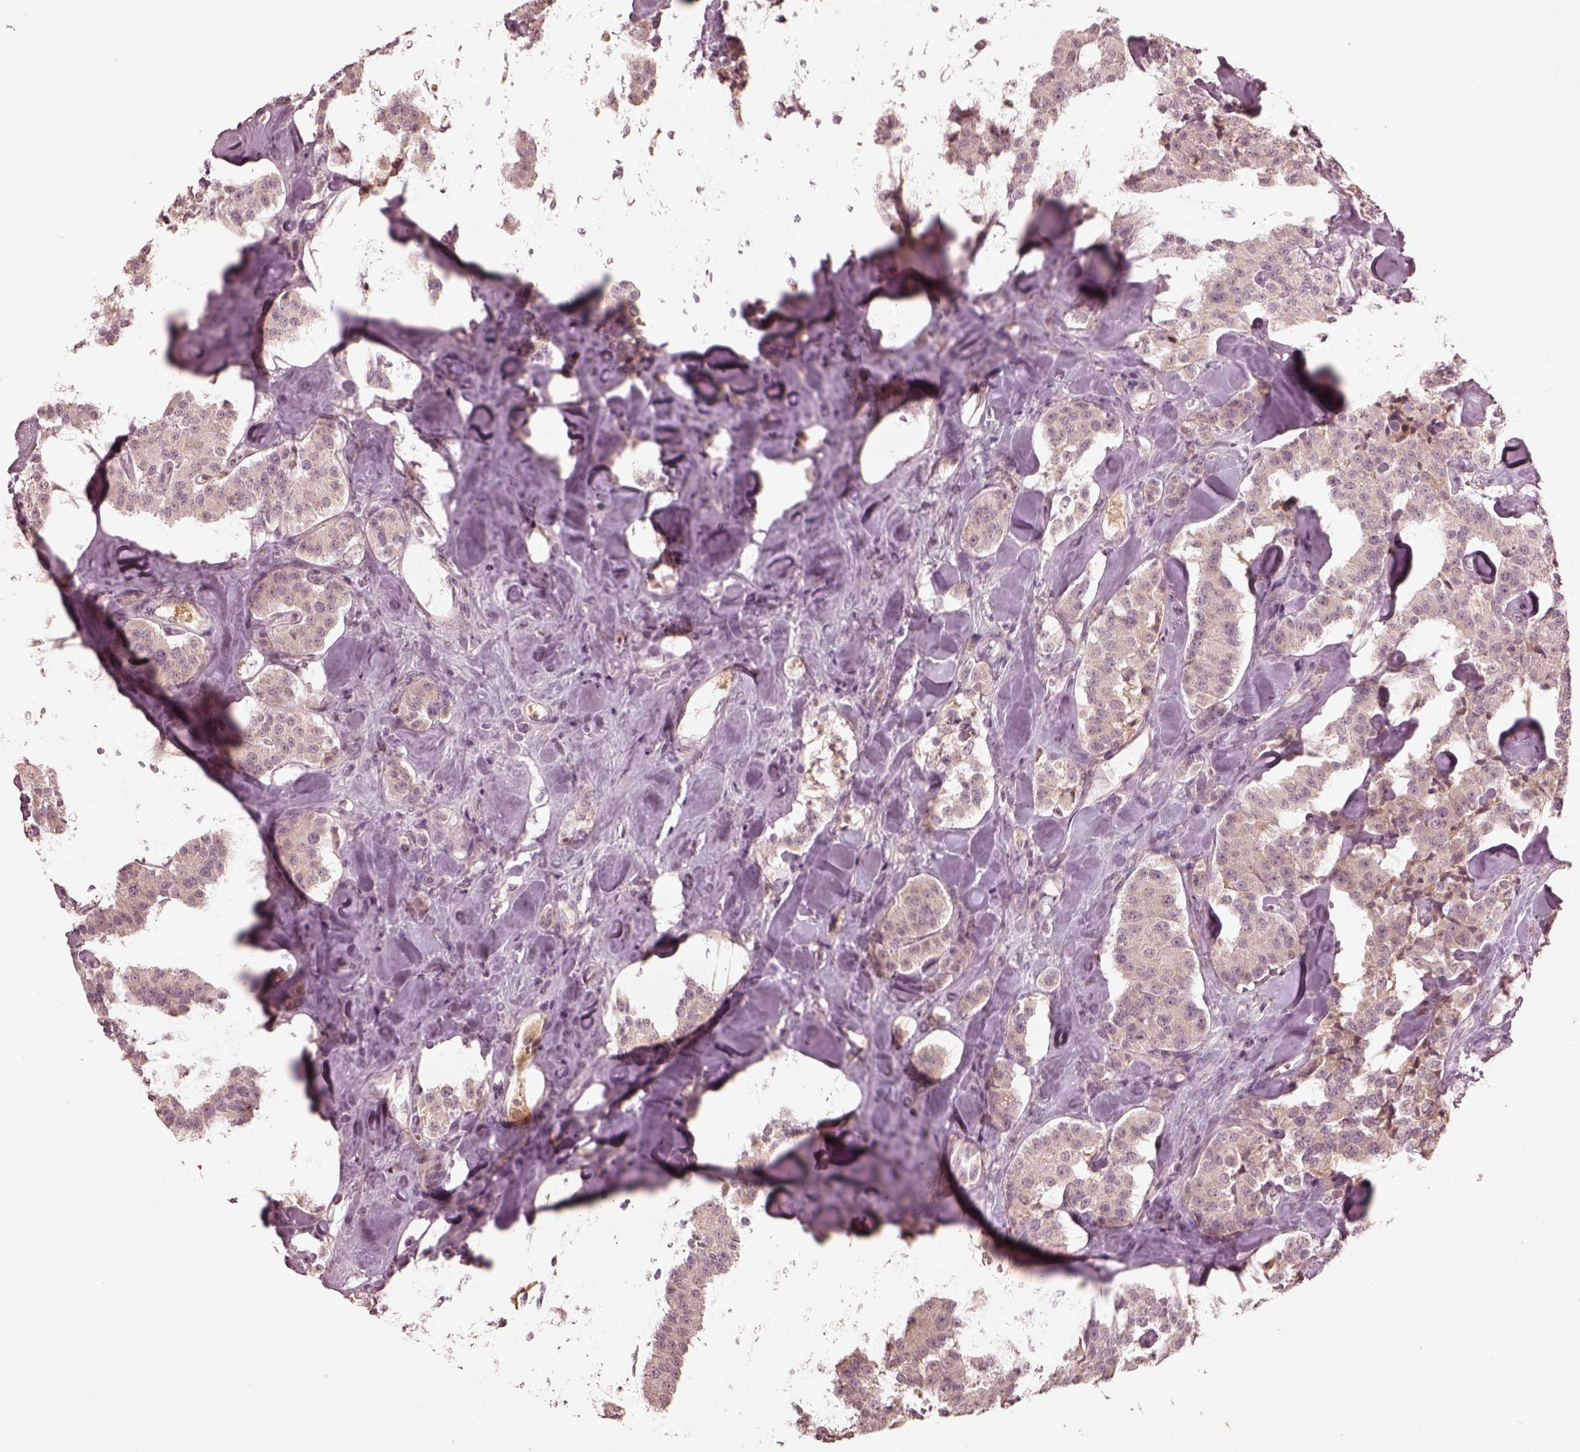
{"staining": {"intensity": "negative", "quantity": "none", "location": "none"}, "tissue": "carcinoid", "cell_type": "Tumor cells", "image_type": "cancer", "snomed": [{"axis": "morphology", "description": "Carcinoid, malignant, NOS"}, {"axis": "topography", "description": "Pancreas"}], "caption": "A photomicrograph of malignant carcinoid stained for a protein reveals no brown staining in tumor cells. Brightfield microscopy of IHC stained with DAB (3,3'-diaminobenzidine) (brown) and hematoxylin (blue), captured at high magnification.", "gene": "CALR3", "patient": {"sex": "male", "age": 41}}